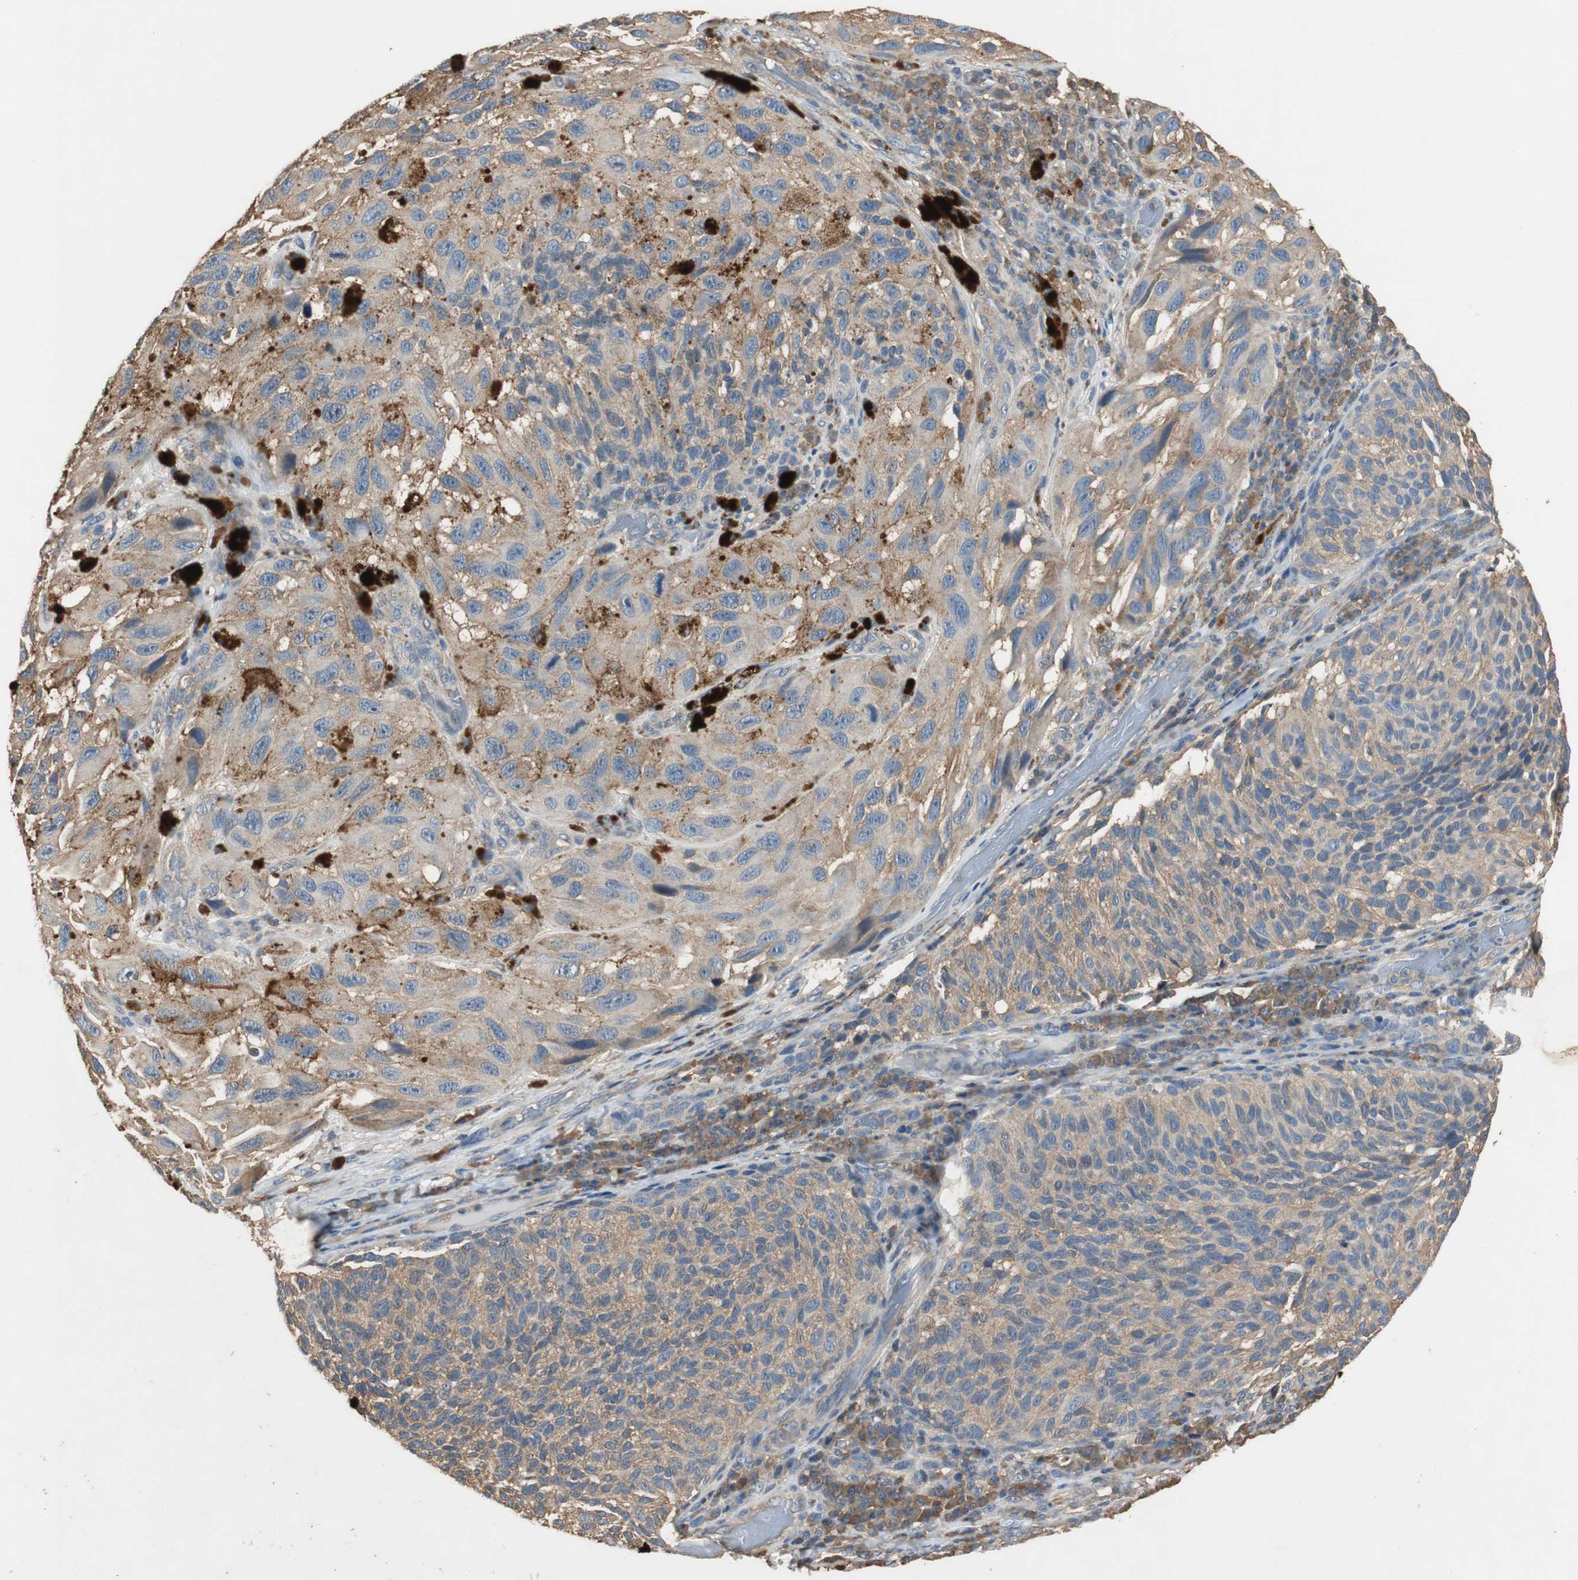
{"staining": {"intensity": "weak", "quantity": ">75%", "location": "cytoplasmic/membranous"}, "tissue": "melanoma", "cell_type": "Tumor cells", "image_type": "cancer", "snomed": [{"axis": "morphology", "description": "Malignant melanoma, NOS"}, {"axis": "topography", "description": "Skin"}], "caption": "High-magnification brightfield microscopy of malignant melanoma stained with DAB (3,3'-diaminobenzidine) (brown) and counterstained with hematoxylin (blue). tumor cells exhibit weak cytoplasmic/membranous expression is appreciated in about>75% of cells.", "gene": "TNFRSF14", "patient": {"sex": "female", "age": 73}}